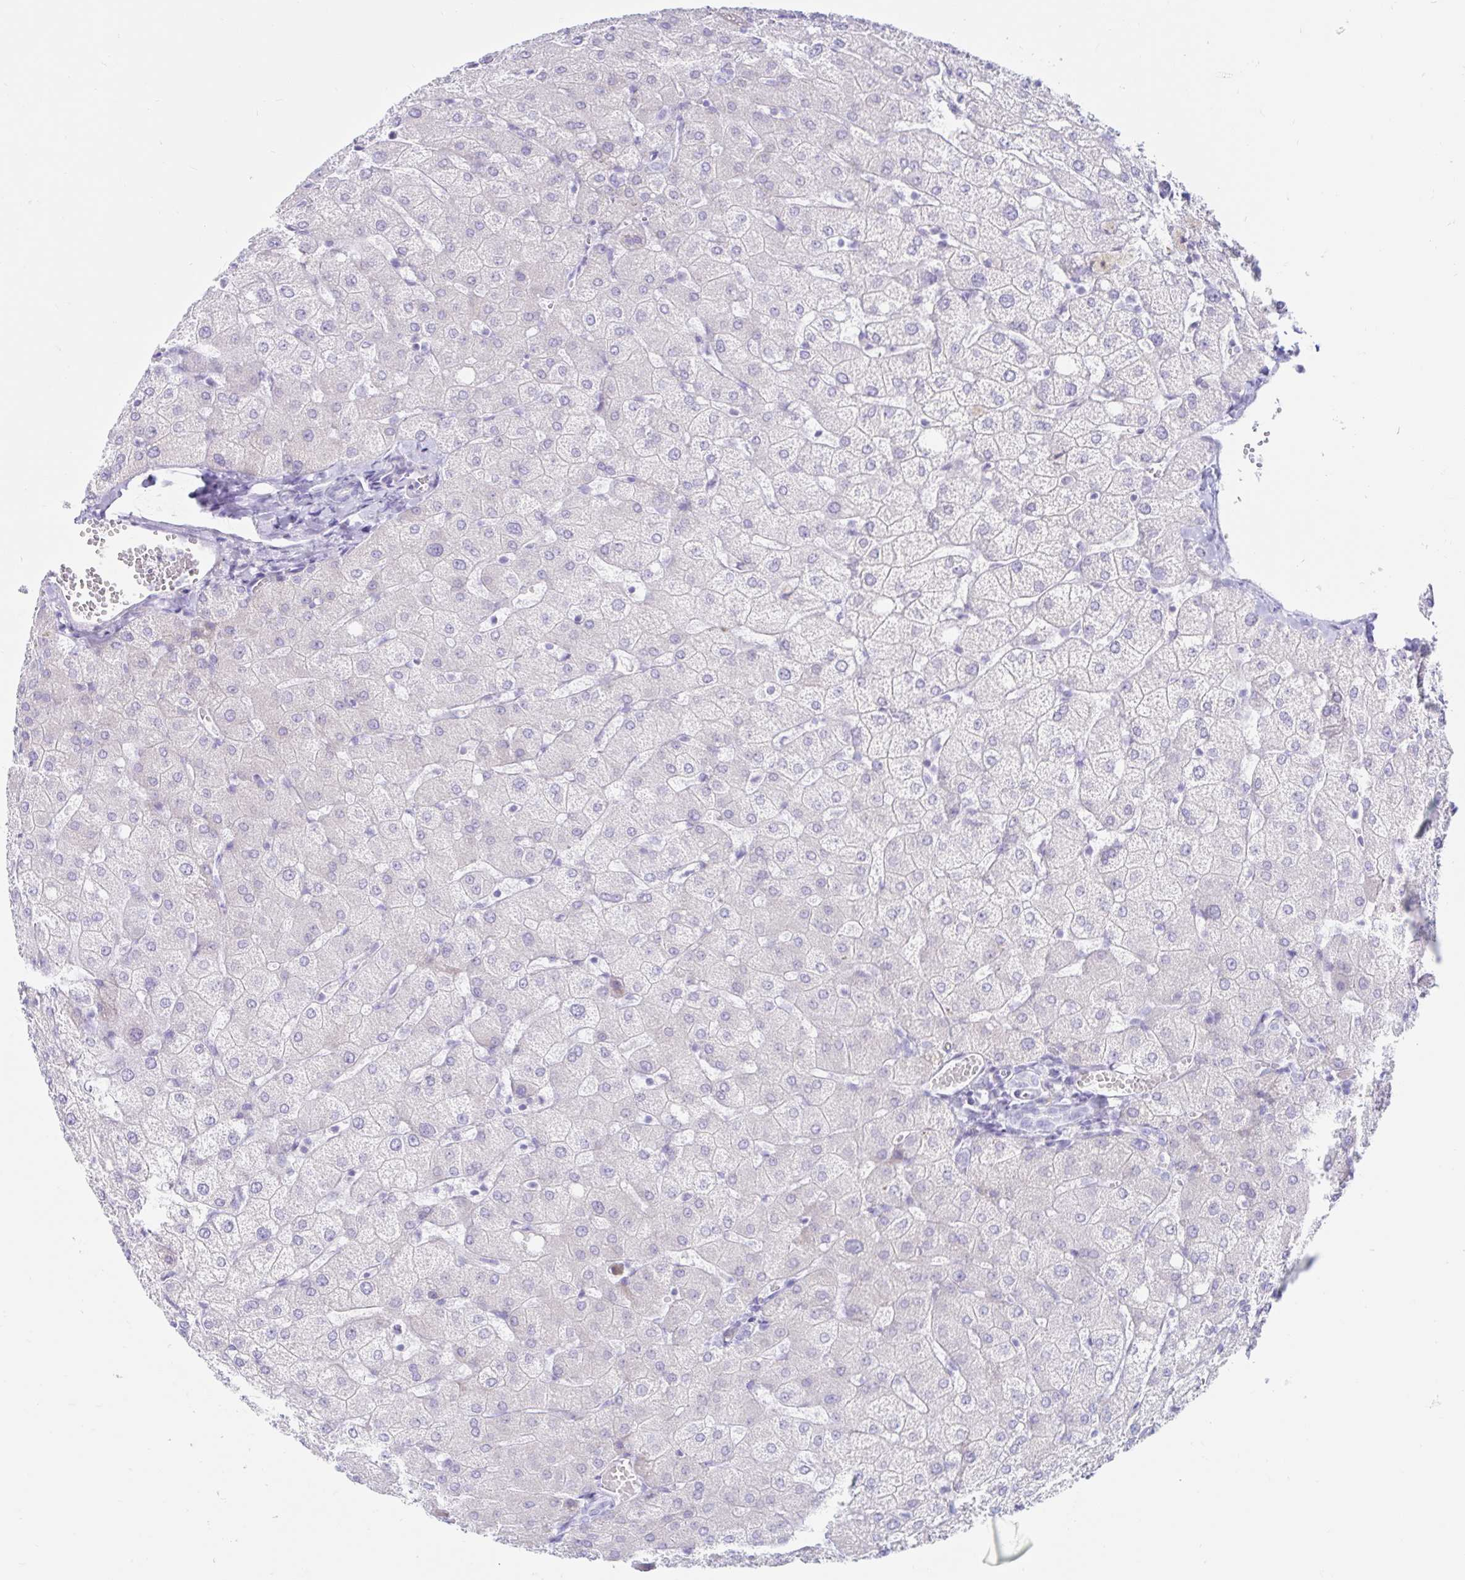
{"staining": {"intensity": "negative", "quantity": "none", "location": "none"}, "tissue": "liver", "cell_type": "Cholangiocytes", "image_type": "normal", "snomed": [{"axis": "morphology", "description": "Normal tissue, NOS"}, {"axis": "topography", "description": "Liver"}], "caption": "Immunohistochemistry (IHC) of benign liver displays no expression in cholangiocytes. (DAB (3,3'-diaminobenzidine) immunohistochemistry, high magnification).", "gene": "BEST1", "patient": {"sex": "female", "age": 54}}